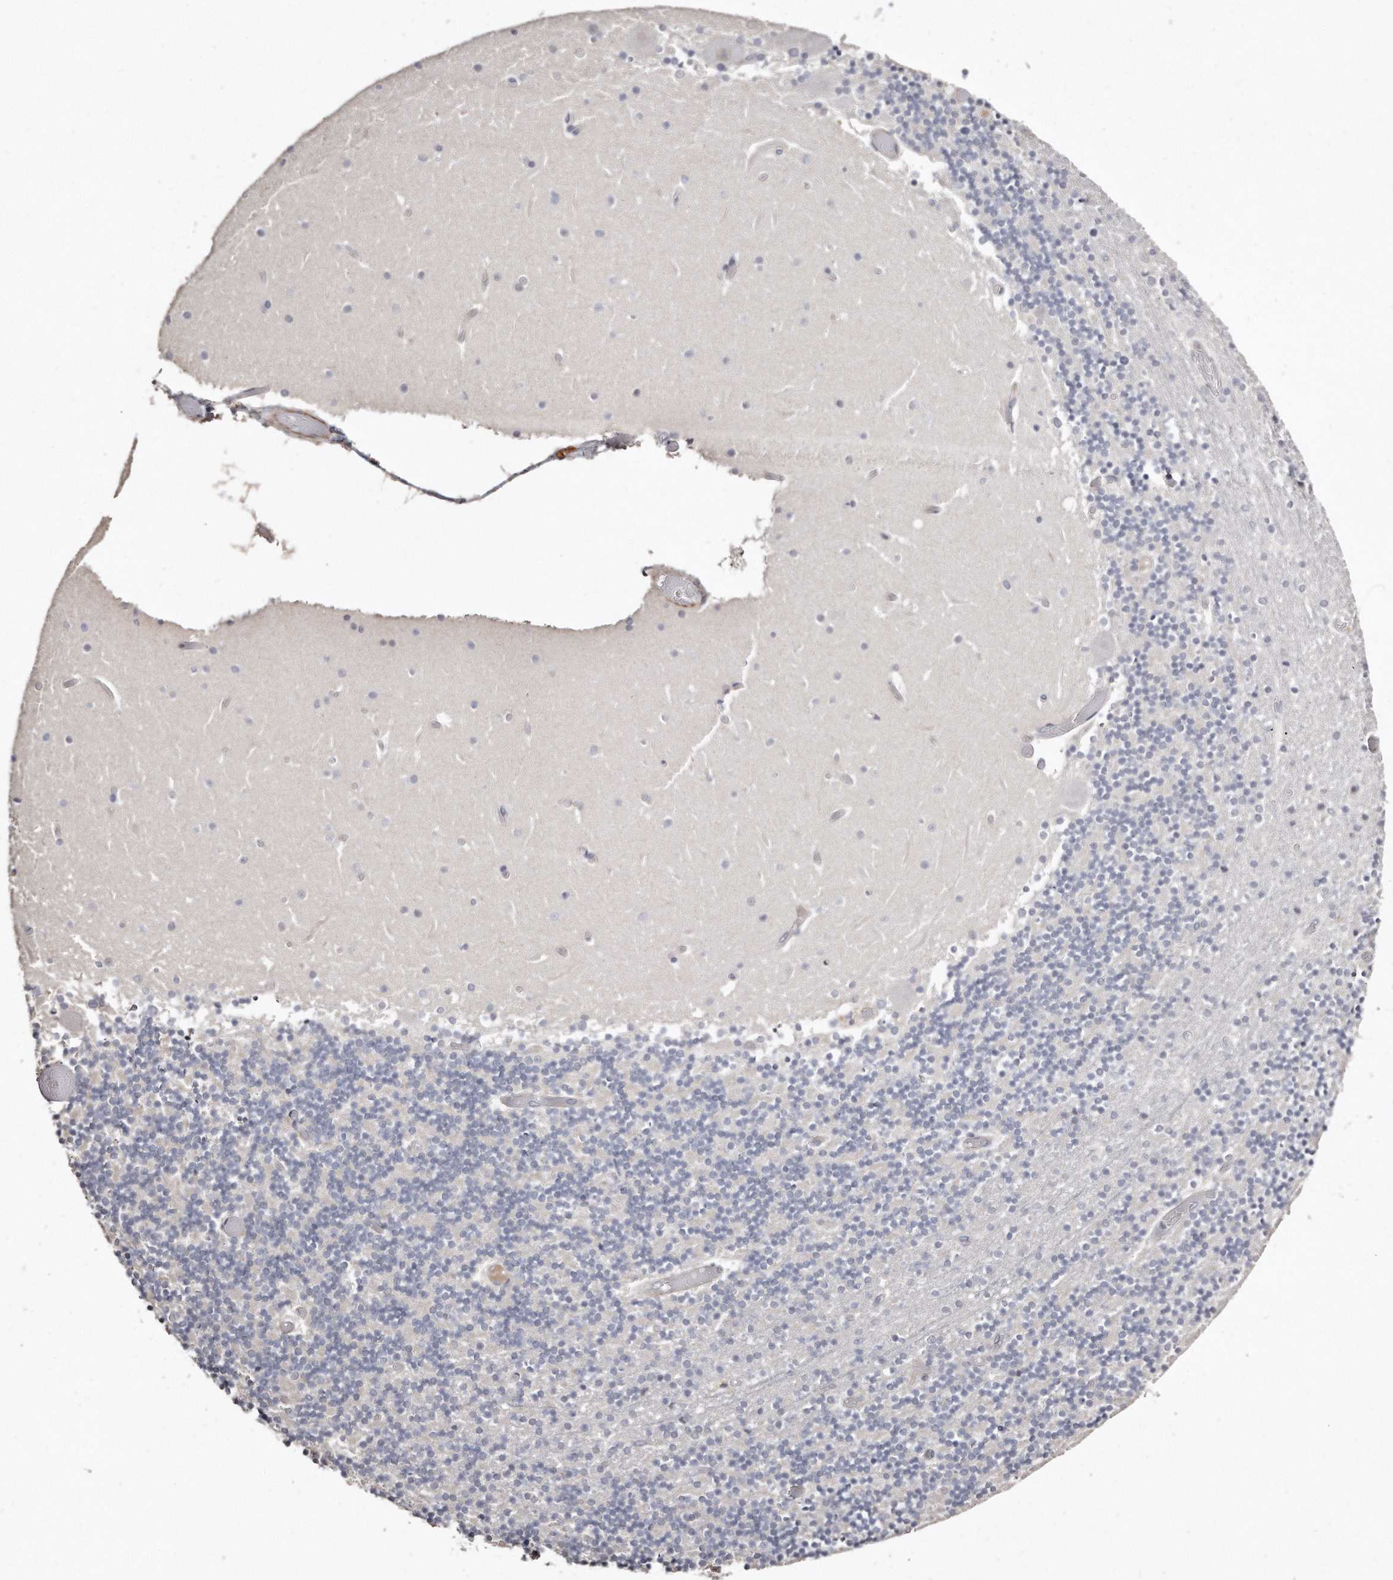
{"staining": {"intensity": "negative", "quantity": "none", "location": "none"}, "tissue": "cerebellum", "cell_type": "Cells in granular layer", "image_type": "normal", "snomed": [{"axis": "morphology", "description": "Normal tissue, NOS"}, {"axis": "topography", "description": "Cerebellum"}], "caption": "DAB immunohistochemical staining of normal cerebellum shows no significant staining in cells in granular layer. Nuclei are stained in blue.", "gene": "ZYG11A", "patient": {"sex": "female", "age": 28}}